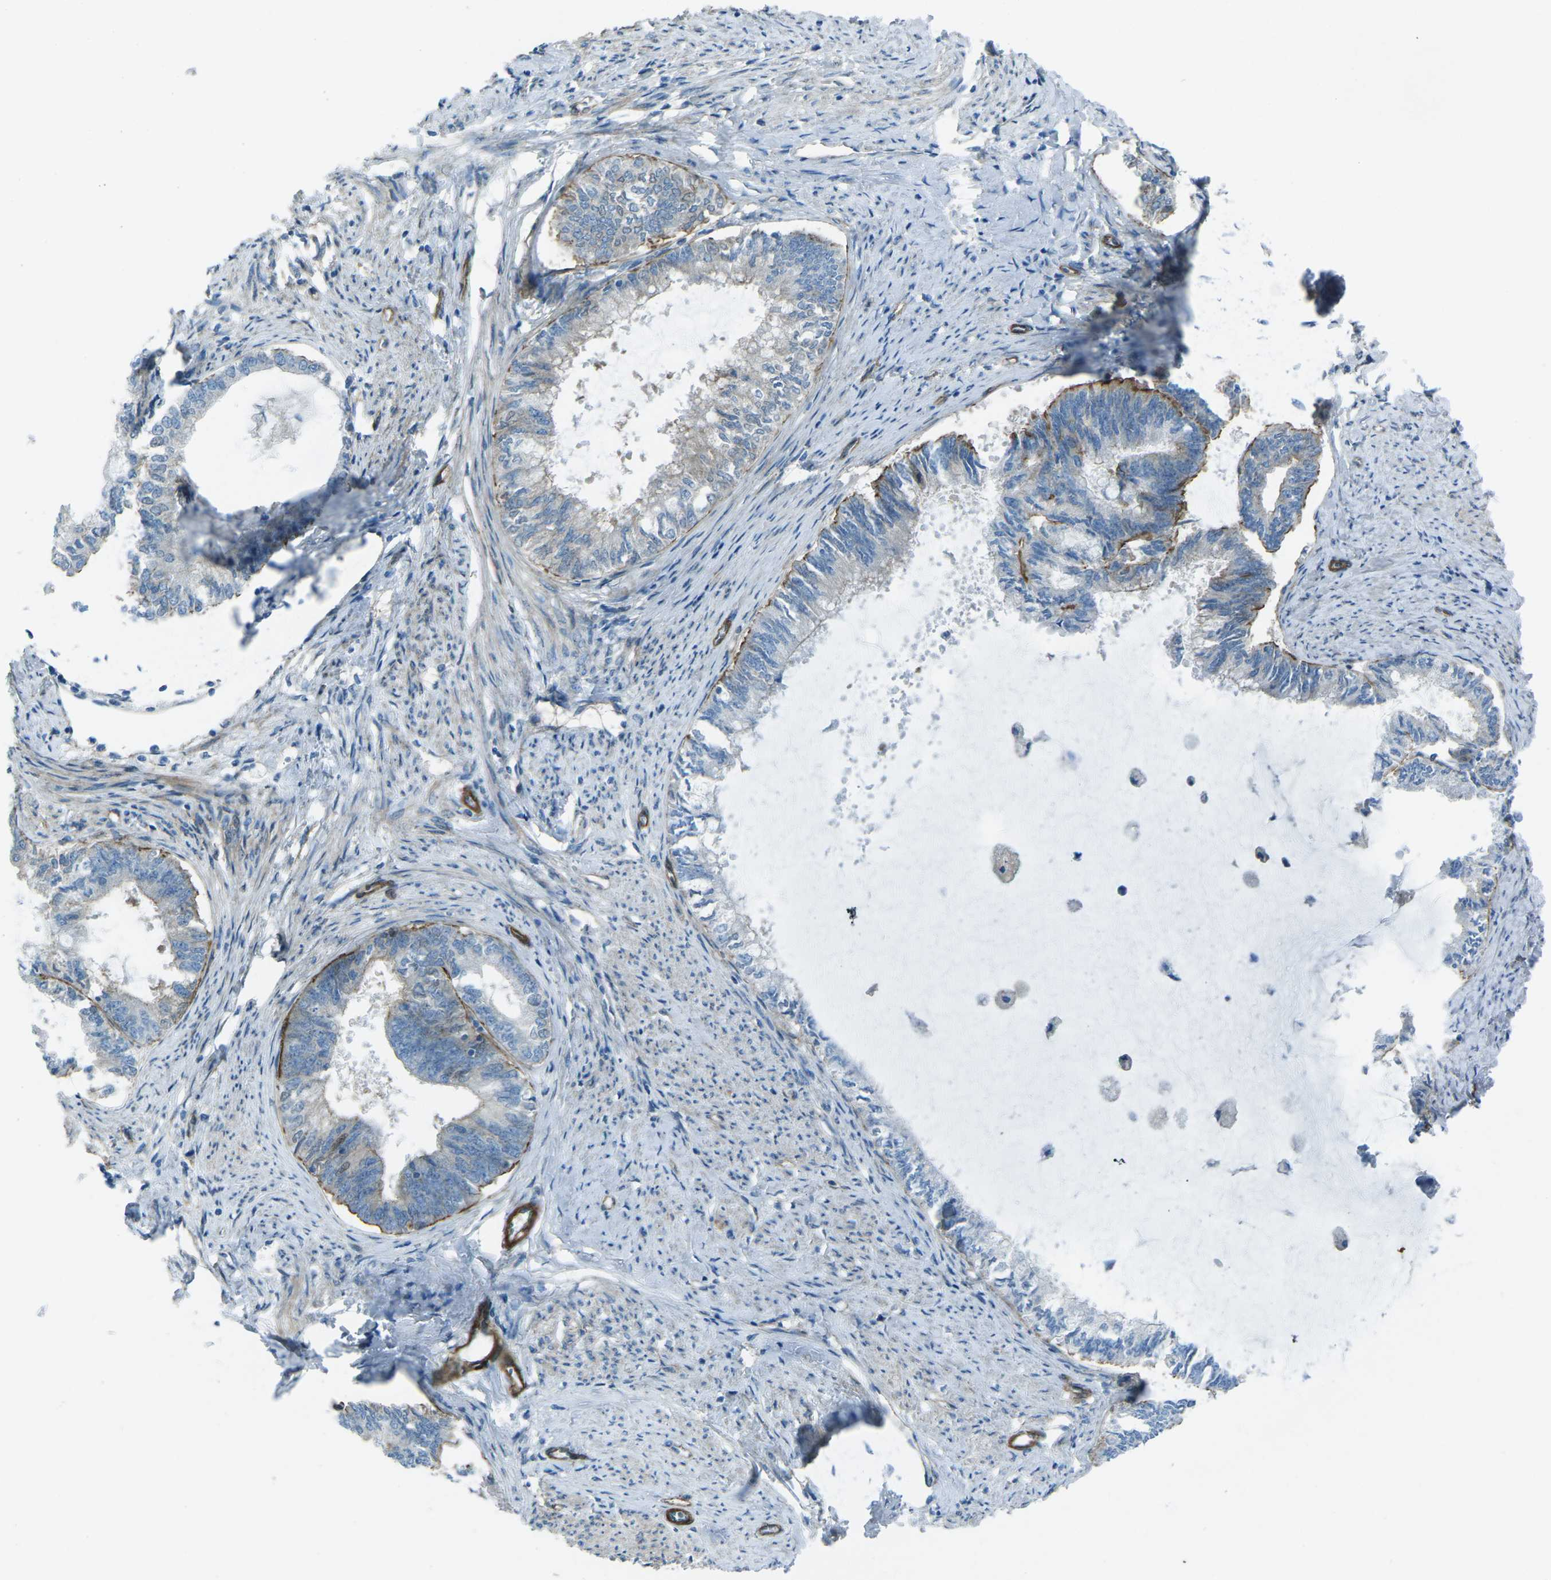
{"staining": {"intensity": "negative", "quantity": "none", "location": "none"}, "tissue": "endometrial cancer", "cell_type": "Tumor cells", "image_type": "cancer", "snomed": [{"axis": "morphology", "description": "Adenocarcinoma, NOS"}, {"axis": "topography", "description": "Endometrium"}], "caption": "This is an IHC histopathology image of endometrial cancer (adenocarcinoma). There is no staining in tumor cells.", "gene": "UTRN", "patient": {"sex": "female", "age": 86}}